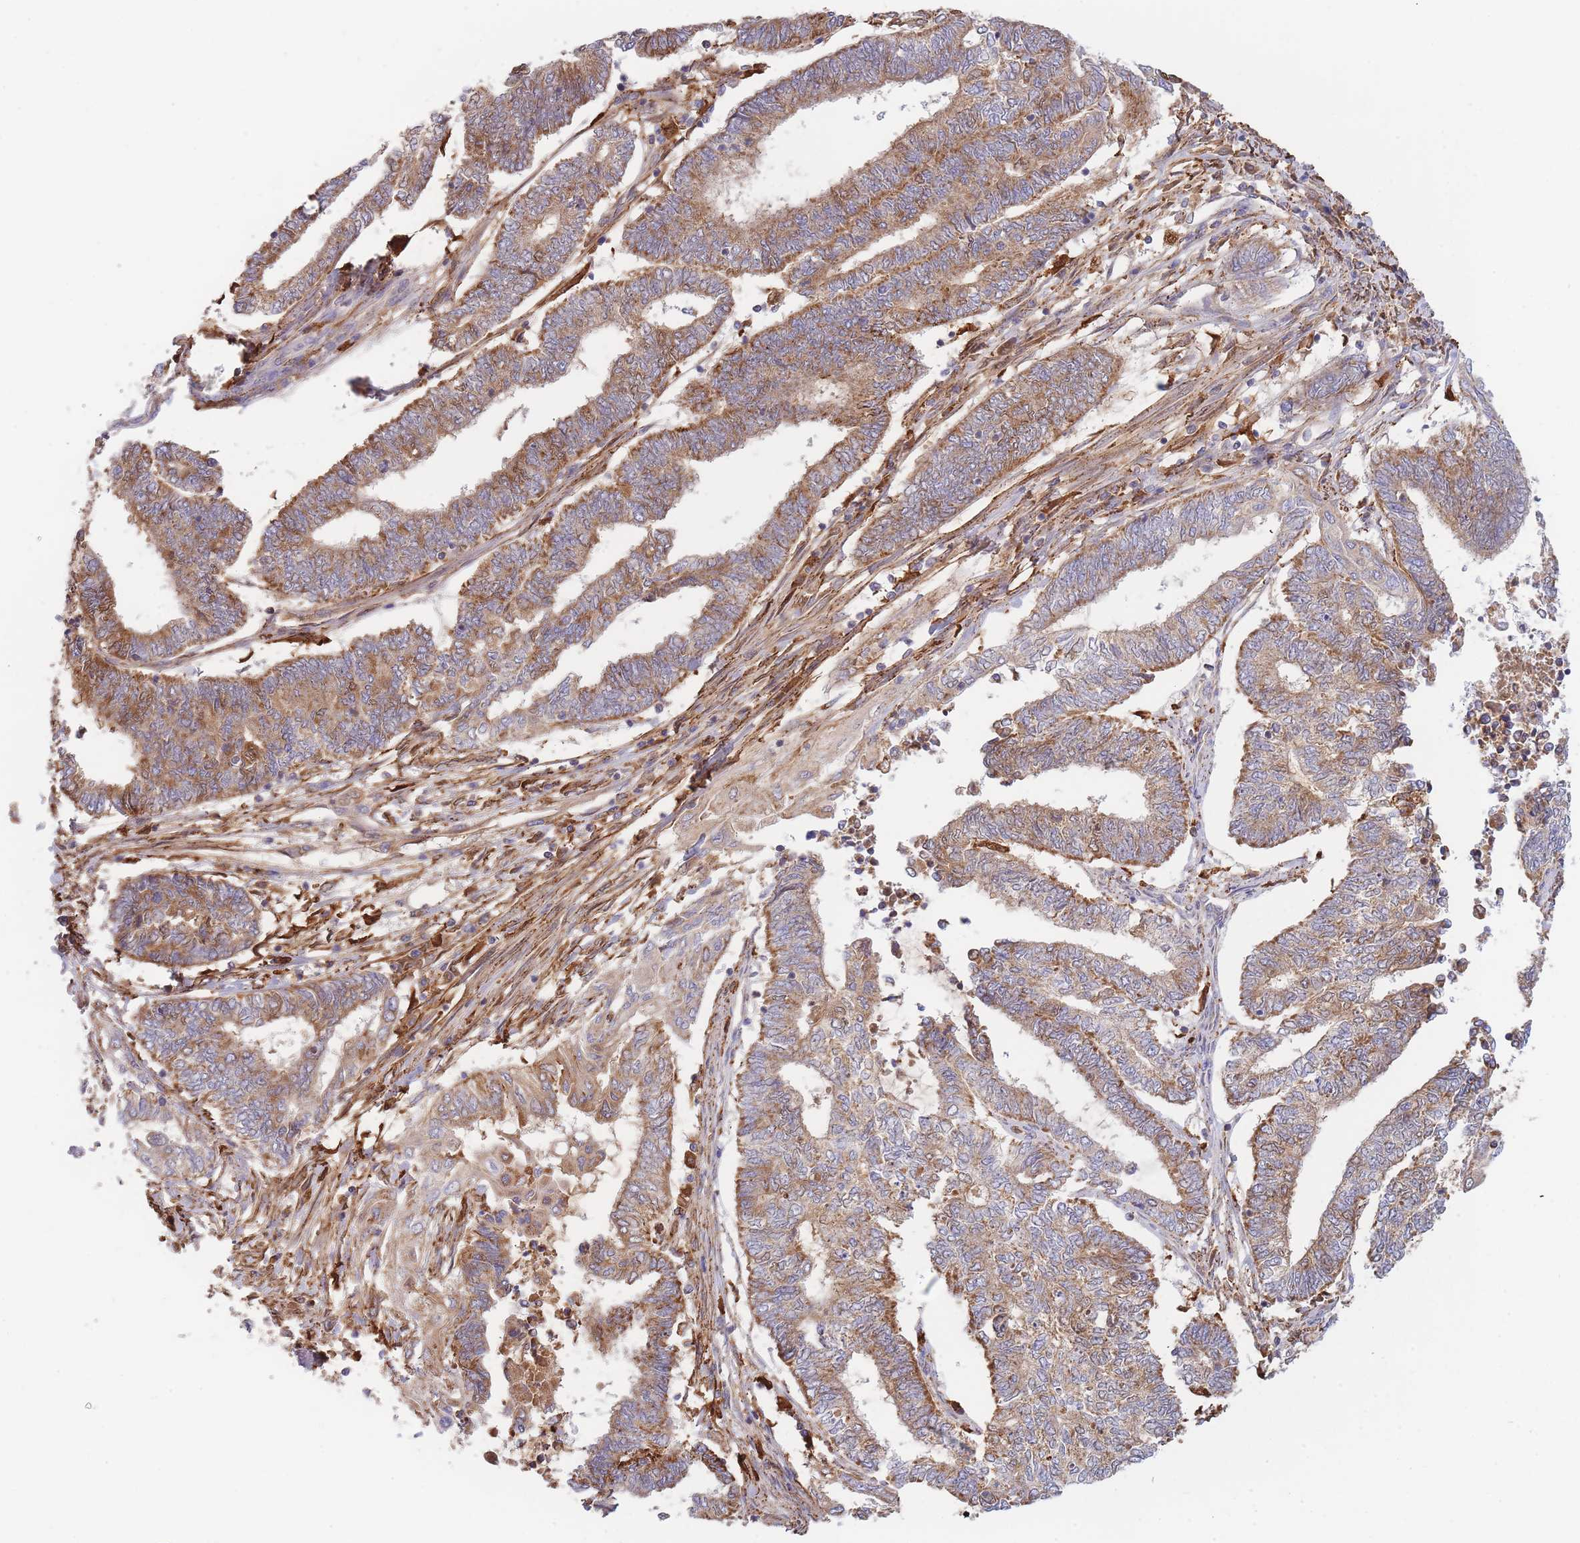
{"staining": {"intensity": "moderate", "quantity": ">75%", "location": "cytoplasmic/membranous"}, "tissue": "endometrial cancer", "cell_type": "Tumor cells", "image_type": "cancer", "snomed": [{"axis": "morphology", "description": "Adenocarcinoma, NOS"}, {"axis": "topography", "description": "Uterus"}, {"axis": "topography", "description": "Endometrium"}], "caption": "A histopathology image of endometrial cancer (adenocarcinoma) stained for a protein shows moderate cytoplasmic/membranous brown staining in tumor cells.", "gene": "MRPL17", "patient": {"sex": "female", "age": 70}}